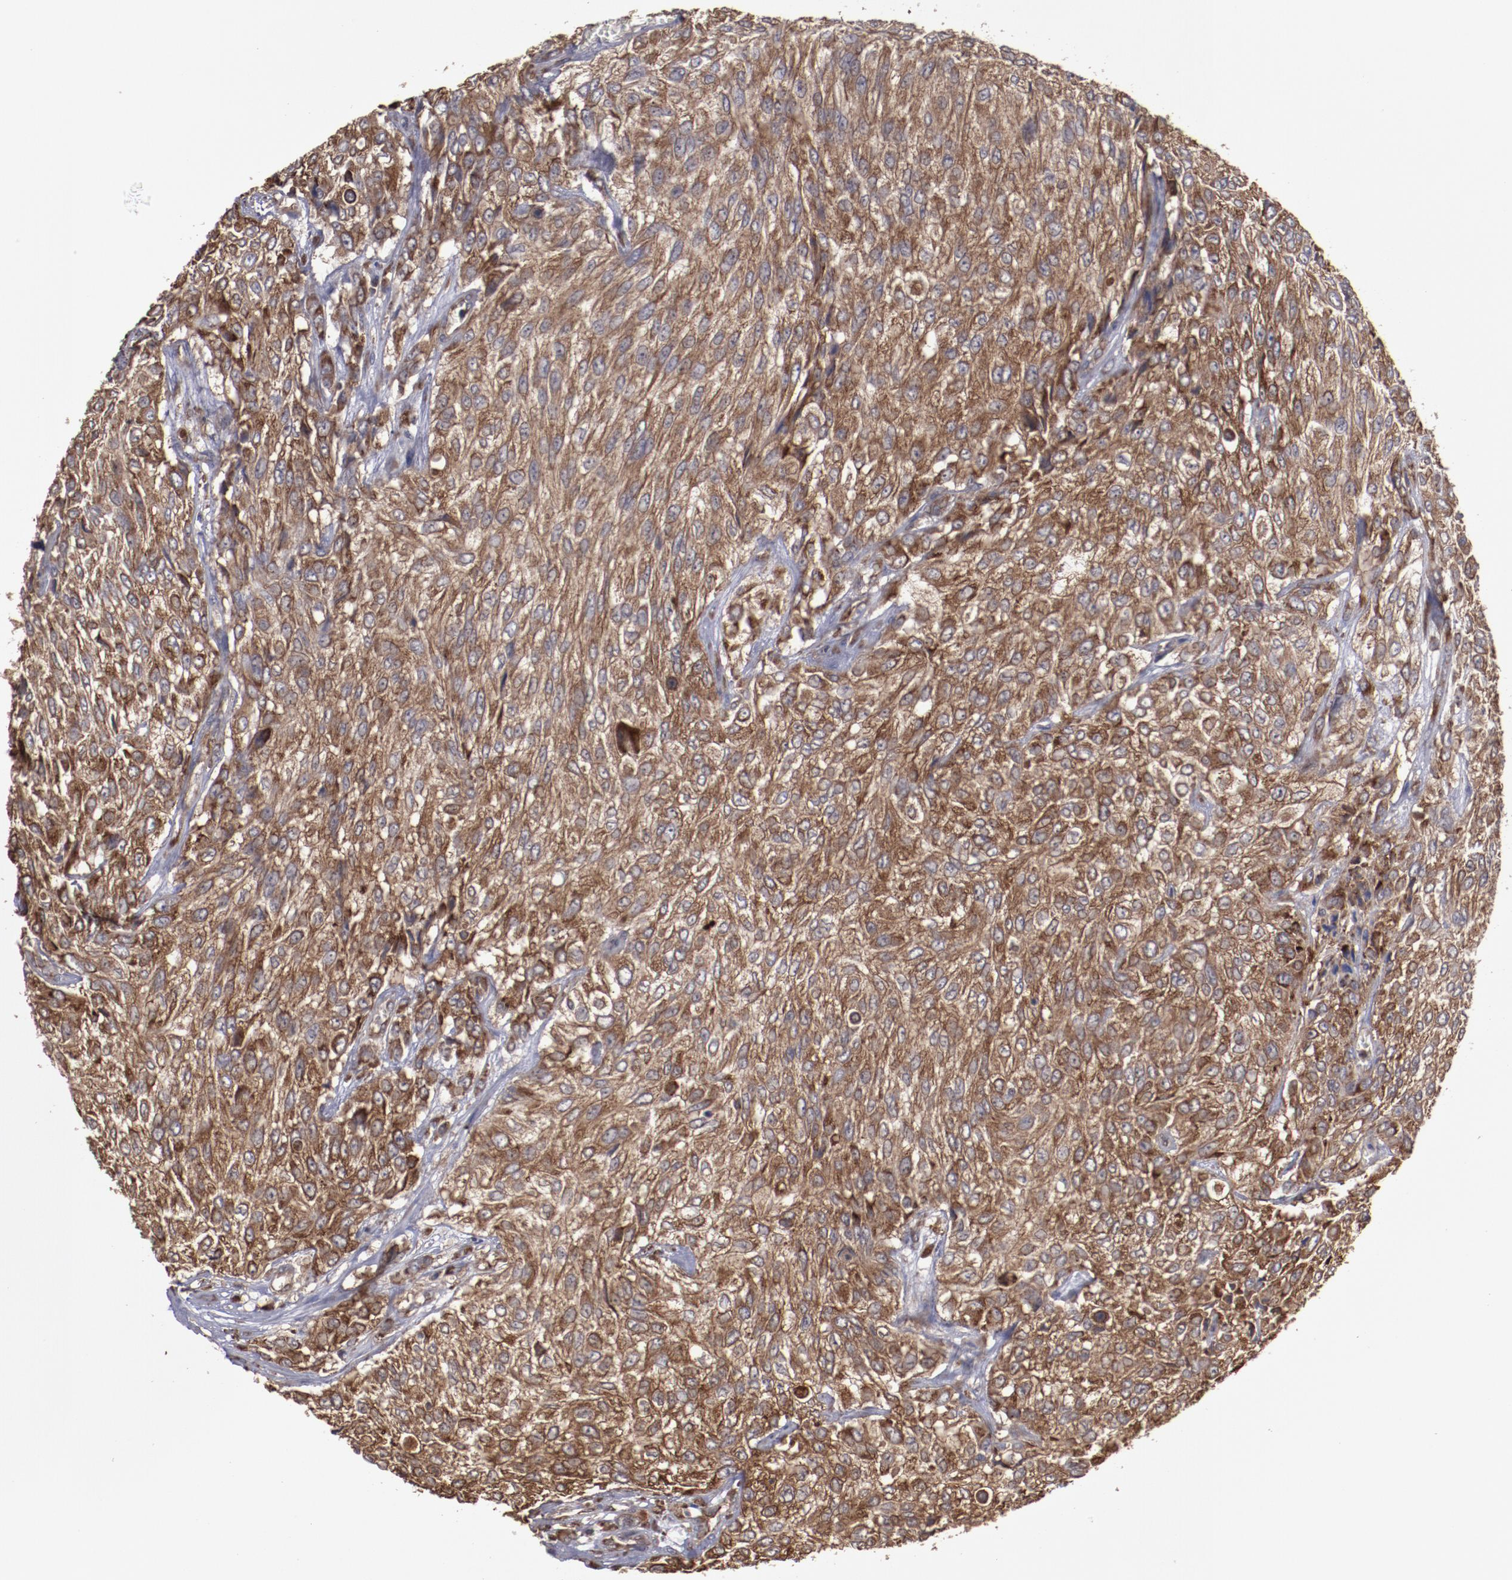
{"staining": {"intensity": "strong", "quantity": ">75%", "location": "cytoplasmic/membranous"}, "tissue": "urothelial cancer", "cell_type": "Tumor cells", "image_type": "cancer", "snomed": [{"axis": "morphology", "description": "Urothelial carcinoma, High grade"}, {"axis": "topography", "description": "Urinary bladder"}], "caption": "Human urothelial cancer stained for a protein (brown) demonstrates strong cytoplasmic/membranous positive positivity in approximately >75% of tumor cells.", "gene": "RPS4Y1", "patient": {"sex": "male", "age": 57}}